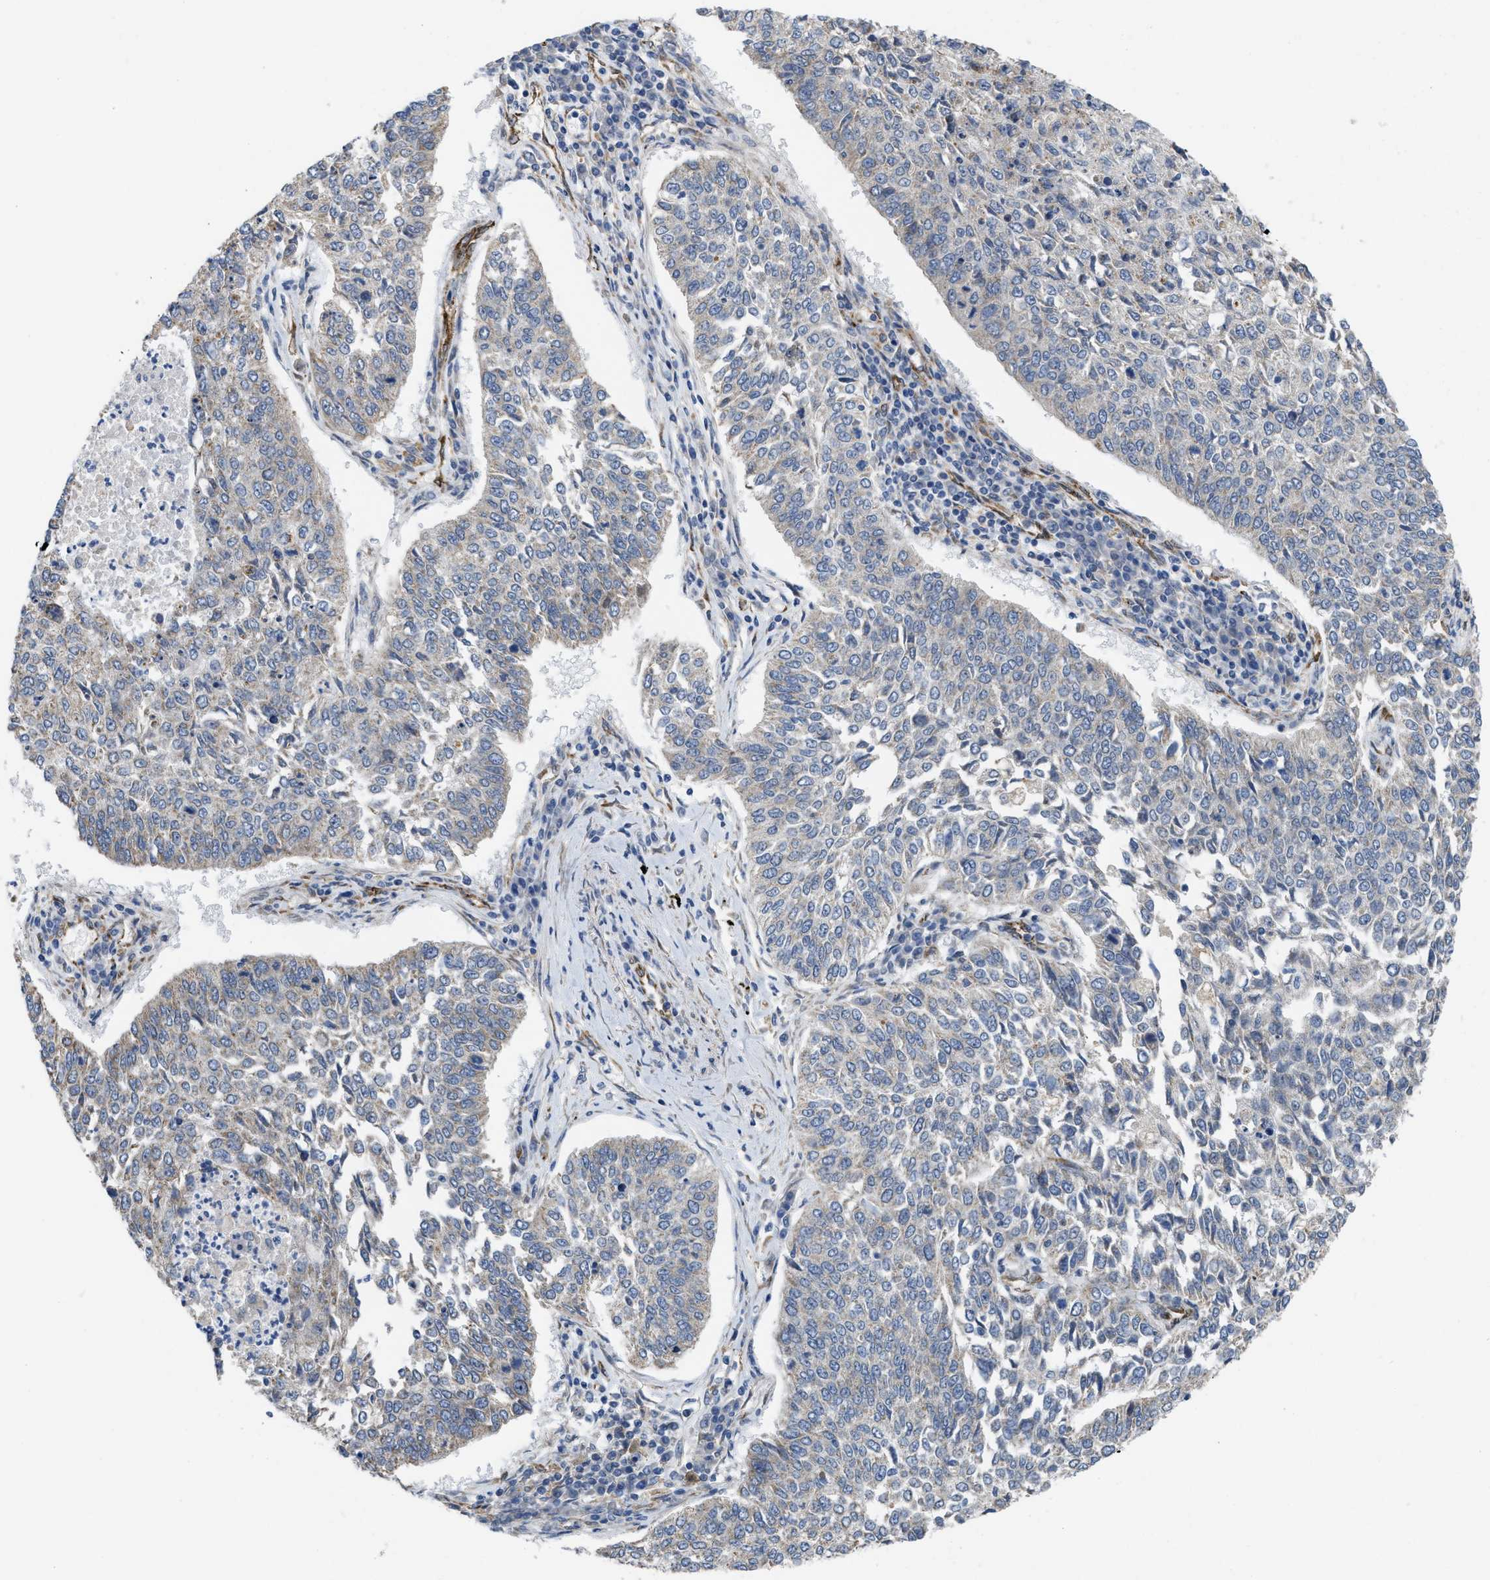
{"staining": {"intensity": "weak", "quantity": "<25%", "location": "cytoplasmic/membranous"}, "tissue": "lung cancer", "cell_type": "Tumor cells", "image_type": "cancer", "snomed": [{"axis": "morphology", "description": "Normal tissue, NOS"}, {"axis": "morphology", "description": "Squamous cell carcinoma, NOS"}, {"axis": "topography", "description": "Cartilage tissue"}, {"axis": "topography", "description": "Bronchus"}, {"axis": "topography", "description": "Lung"}], "caption": "IHC of human lung squamous cell carcinoma shows no expression in tumor cells.", "gene": "EOGT", "patient": {"sex": "female", "age": 49}}